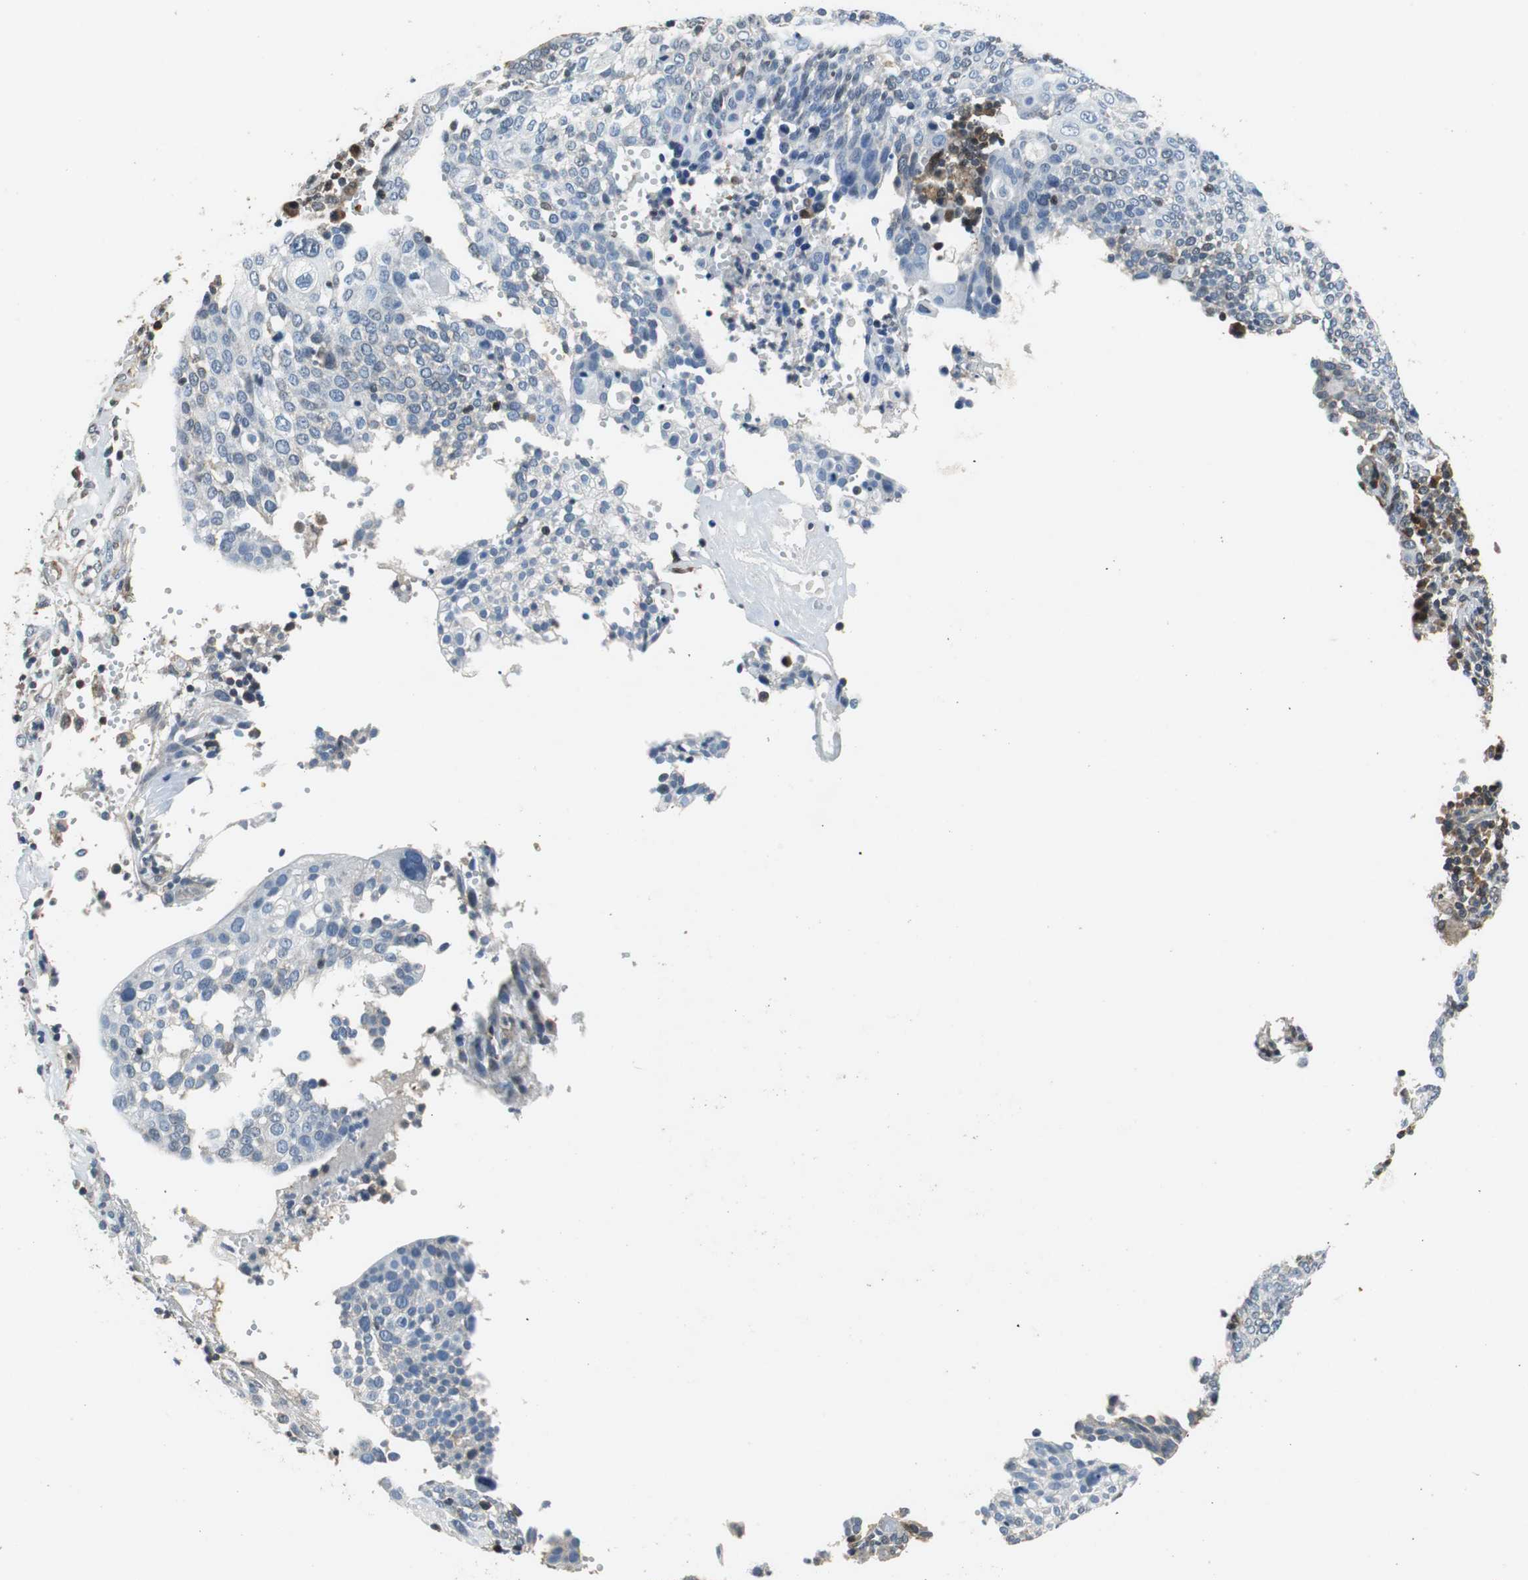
{"staining": {"intensity": "negative", "quantity": "none", "location": "none"}, "tissue": "cervical cancer", "cell_type": "Tumor cells", "image_type": "cancer", "snomed": [{"axis": "morphology", "description": "Squamous cell carcinoma, NOS"}, {"axis": "topography", "description": "Cervix"}], "caption": "High power microscopy photomicrograph of an immunohistochemistry photomicrograph of cervical squamous cell carcinoma, revealing no significant staining in tumor cells. Brightfield microscopy of IHC stained with DAB (3,3'-diaminobenzidine) (brown) and hematoxylin (blue), captured at high magnification.", "gene": "GSDMD", "patient": {"sex": "female", "age": 40}}